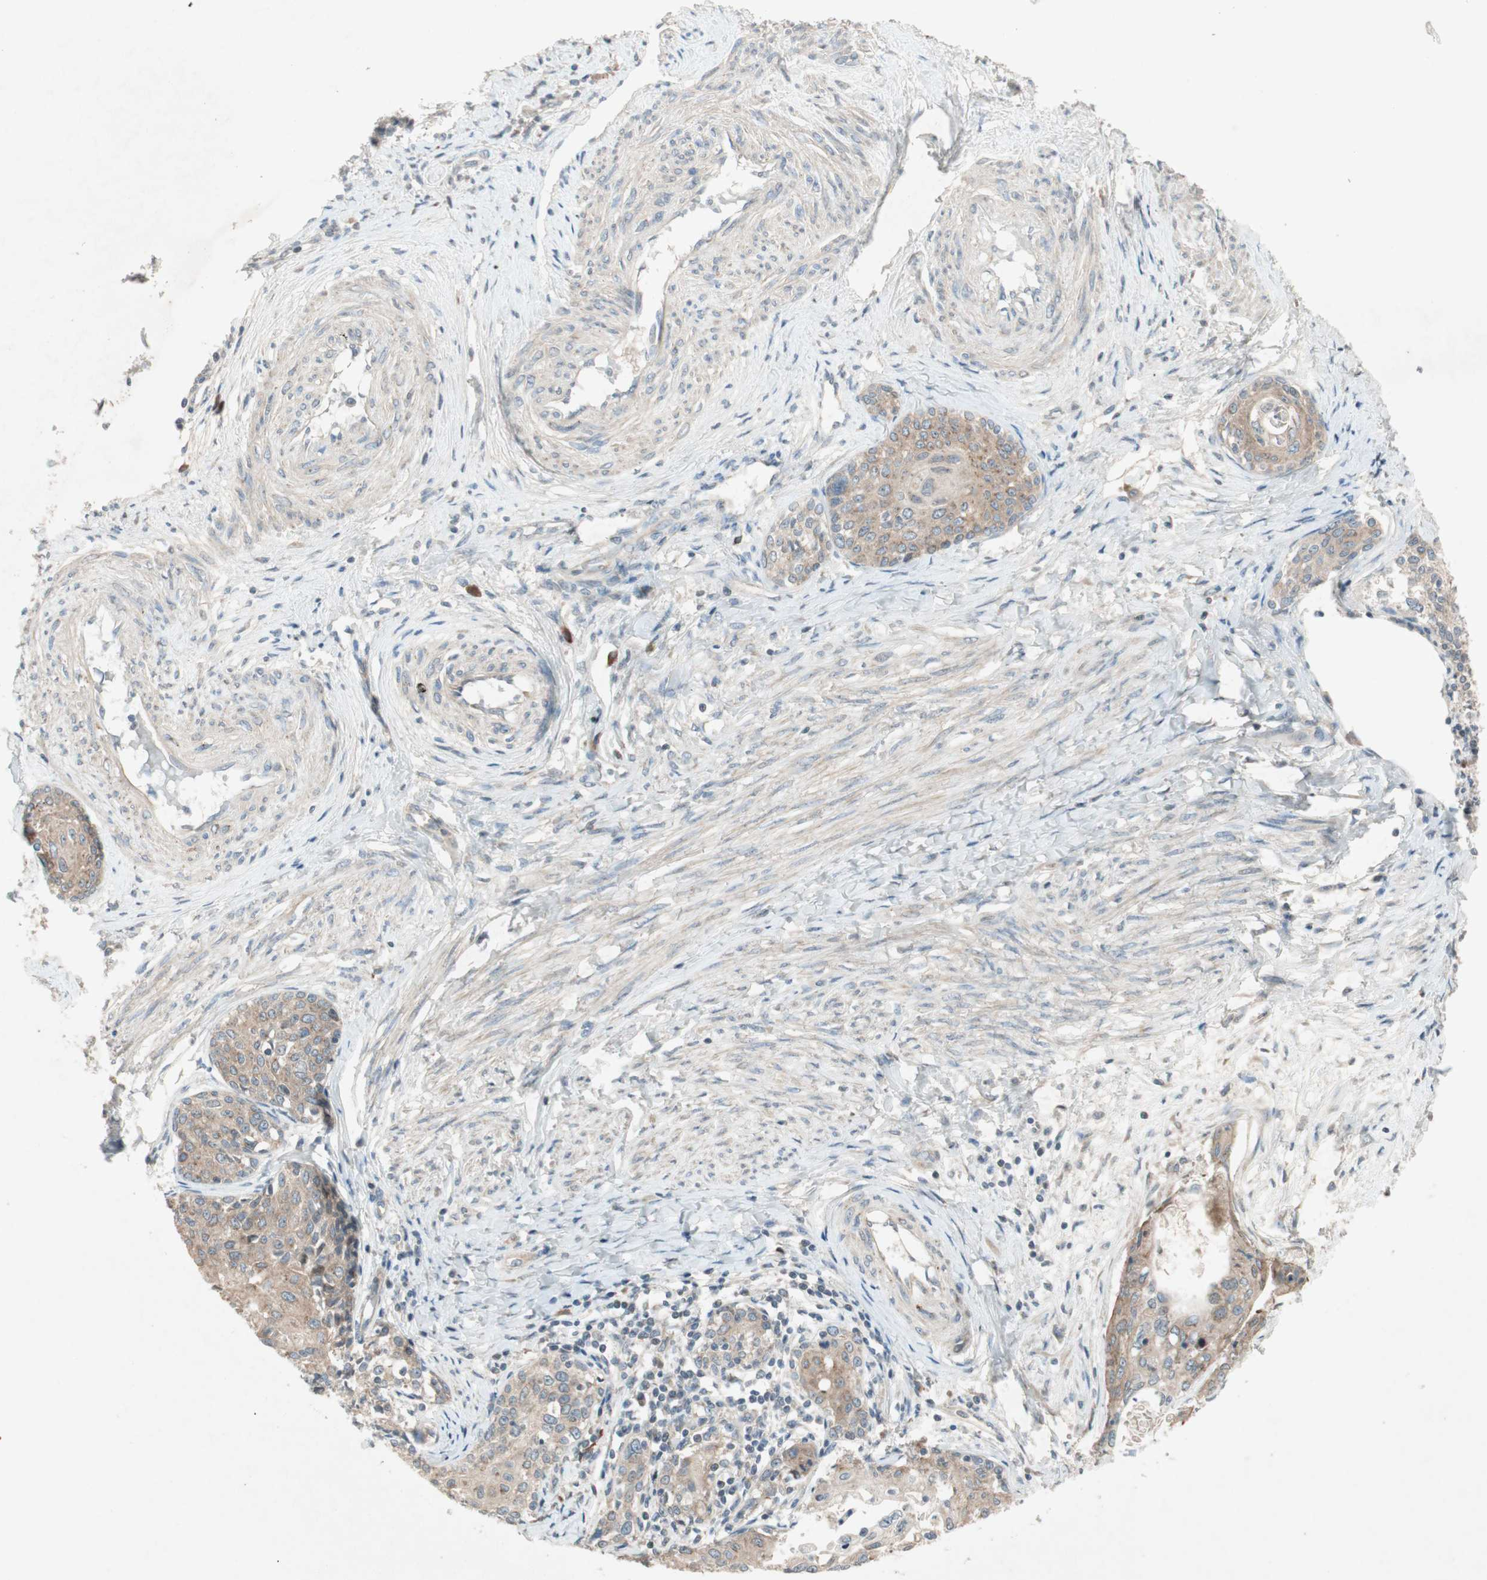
{"staining": {"intensity": "weak", "quantity": ">75%", "location": "cytoplasmic/membranous"}, "tissue": "cervical cancer", "cell_type": "Tumor cells", "image_type": "cancer", "snomed": [{"axis": "morphology", "description": "Squamous cell carcinoma, NOS"}, {"axis": "morphology", "description": "Adenocarcinoma, NOS"}, {"axis": "topography", "description": "Cervix"}], "caption": "IHC (DAB (3,3'-diaminobenzidine)) staining of human cervical cancer demonstrates weak cytoplasmic/membranous protein positivity in approximately >75% of tumor cells.", "gene": "APOO", "patient": {"sex": "female", "age": 52}}